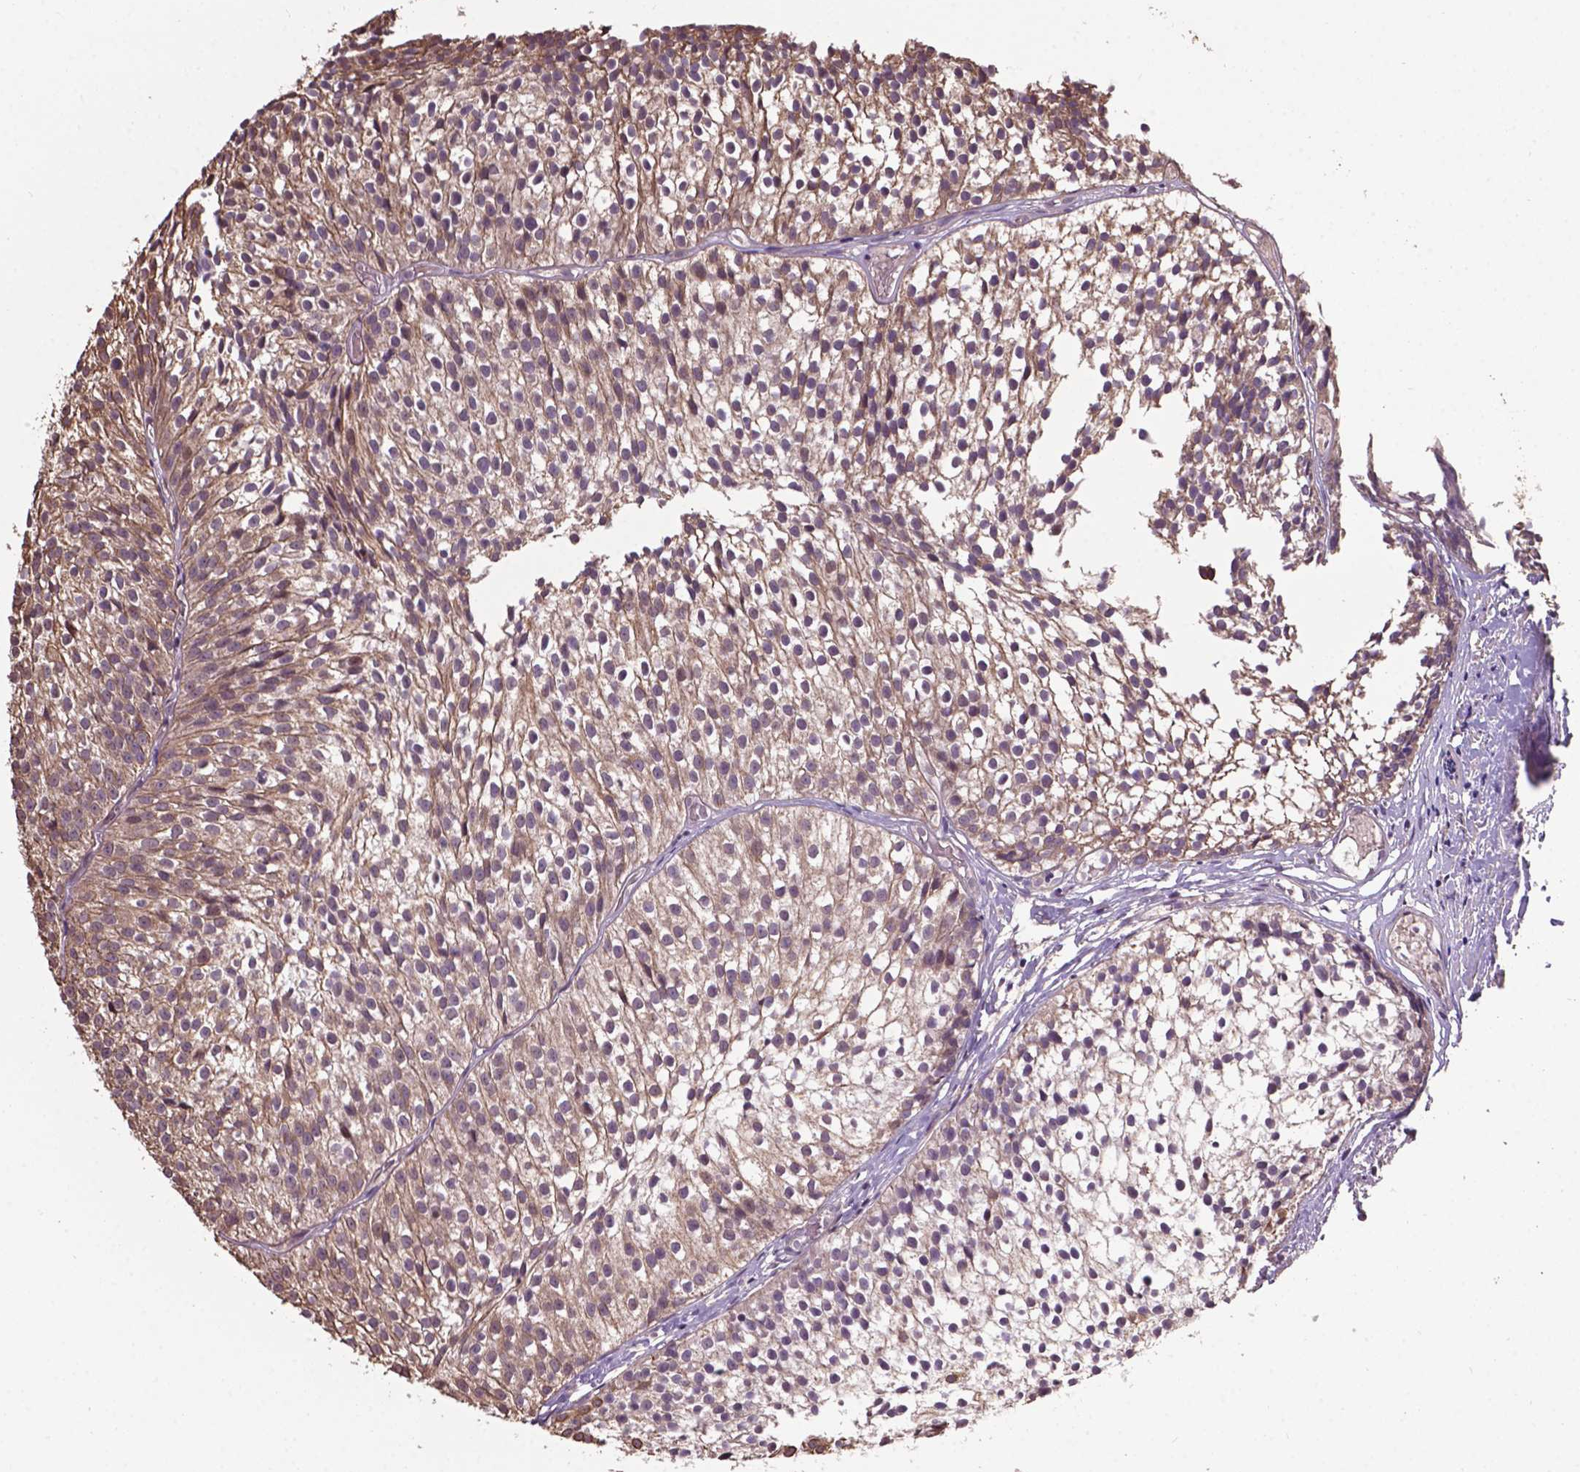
{"staining": {"intensity": "weak", "quantity": ">75%", "location": "cytoplasmic/membranous"}, "tissue": "urothelial cancer", "cell_type": "Tumor cells", "image_type": "cancer", "snomed": [{"axis": "morphology", "description": "Urothelial carcinoma, Low grade"}, {"axis": "topography", "description": "Urinary bladder"}], "caption": "Immunohistochemical staining of human urothelial cancer reveals weak cytoplasmic/membranous protein positivity in about >75% of tumor cells.", "gene": "GLRA2", "patient": {"sex": "male", "age": 63}}